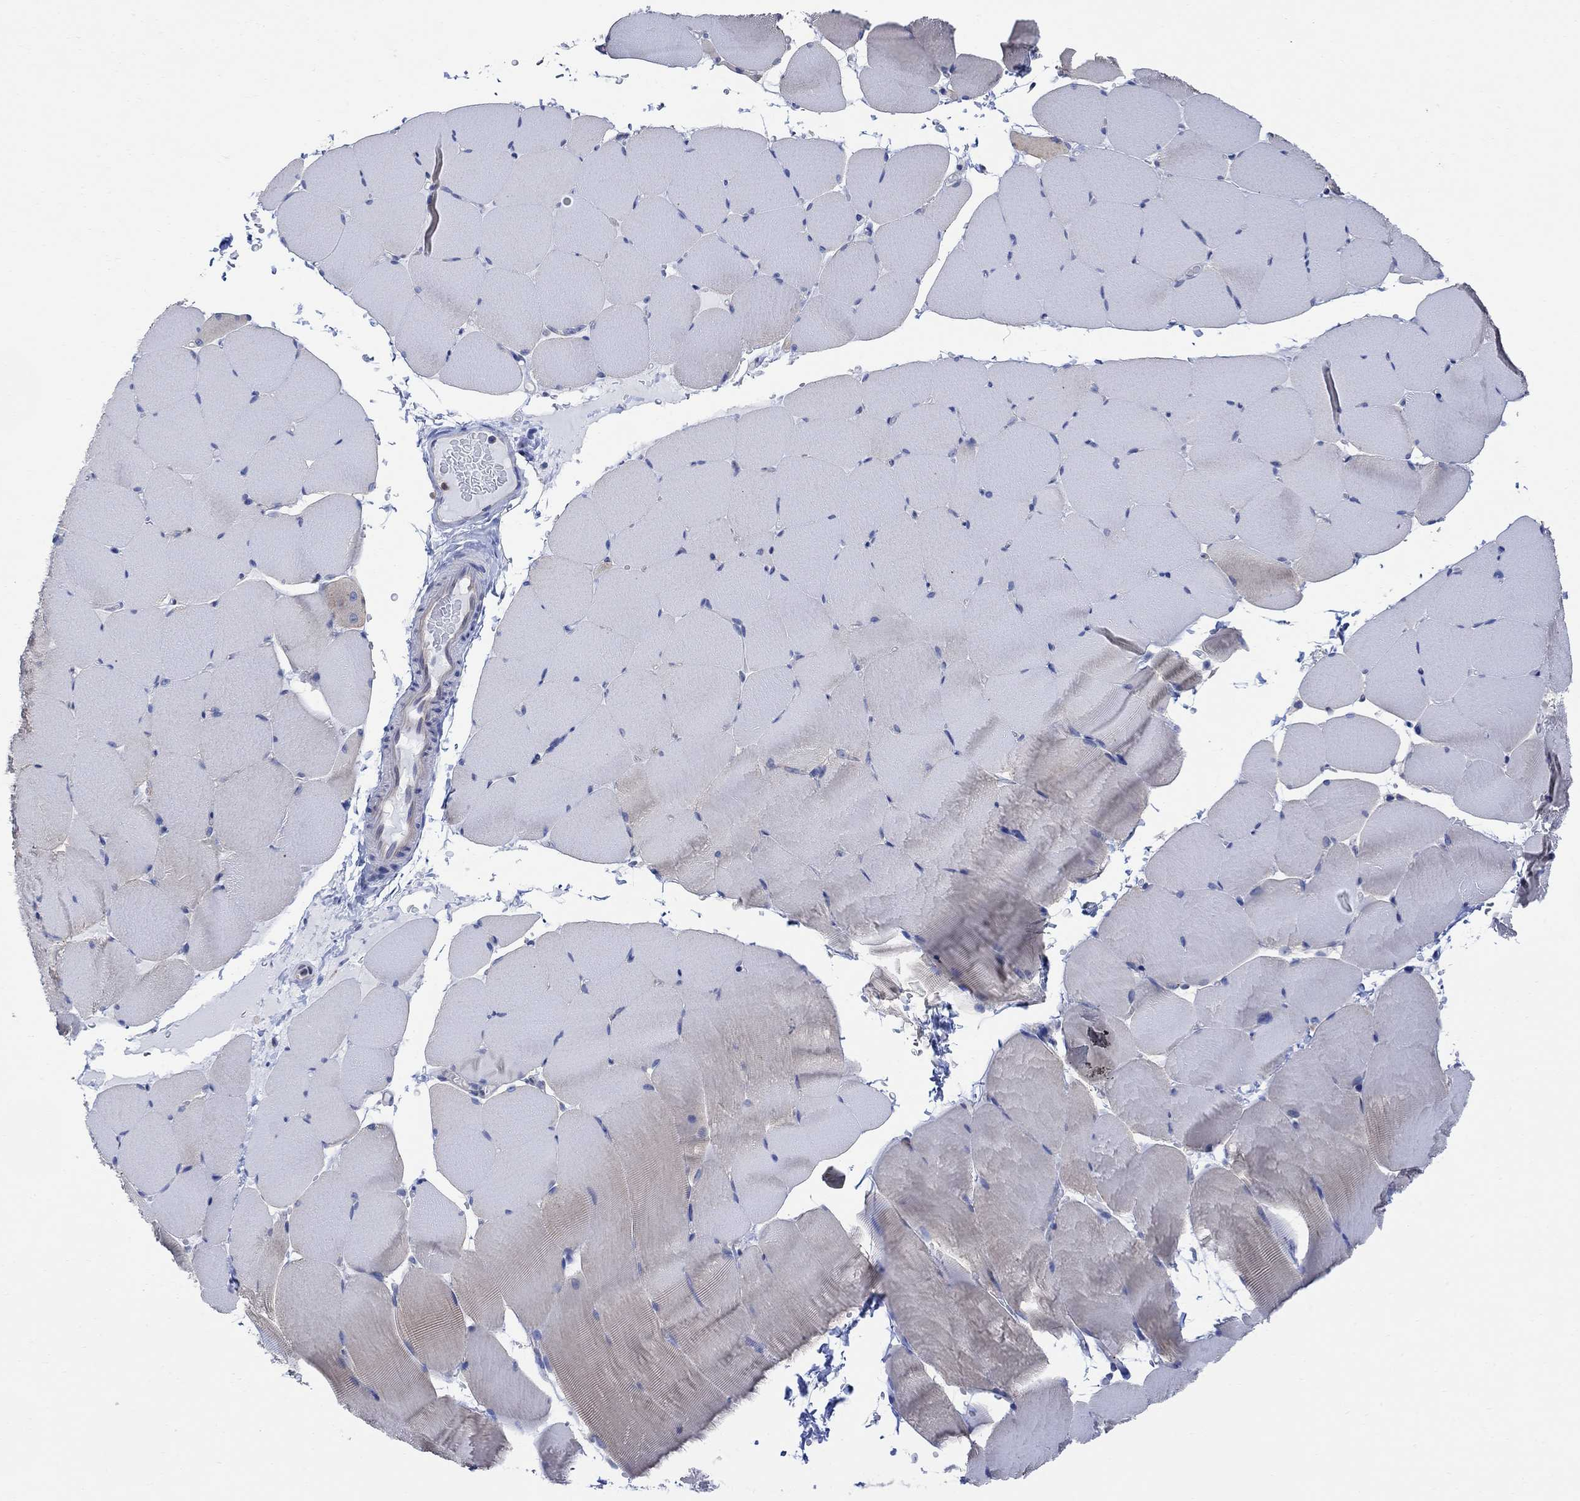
{"staining": {"intensity": "weak", "quantity": "<25%", "location": "cytoplasmic/membranous"}, "tissue": "skeletal muscle", "cell_type": "Myocytes", "image_type": "normal", "snomed": [{"axis": "morphology", "description": "Normal tissue, NOS"}, {"axis": "topography", "description": "Skeletal muscle"}], "caption": "This is a image of immunohistochemistry (IHC) staining of unremarkable skeletal muscle, which shows no staining in myocytes. (Brightfield microscopy of DAB (3,3'-diaminobenzidine) immunohistochemistry at high magnification).", "gene": "GBP5", "patient": {"sex": "female", "age": 37}}